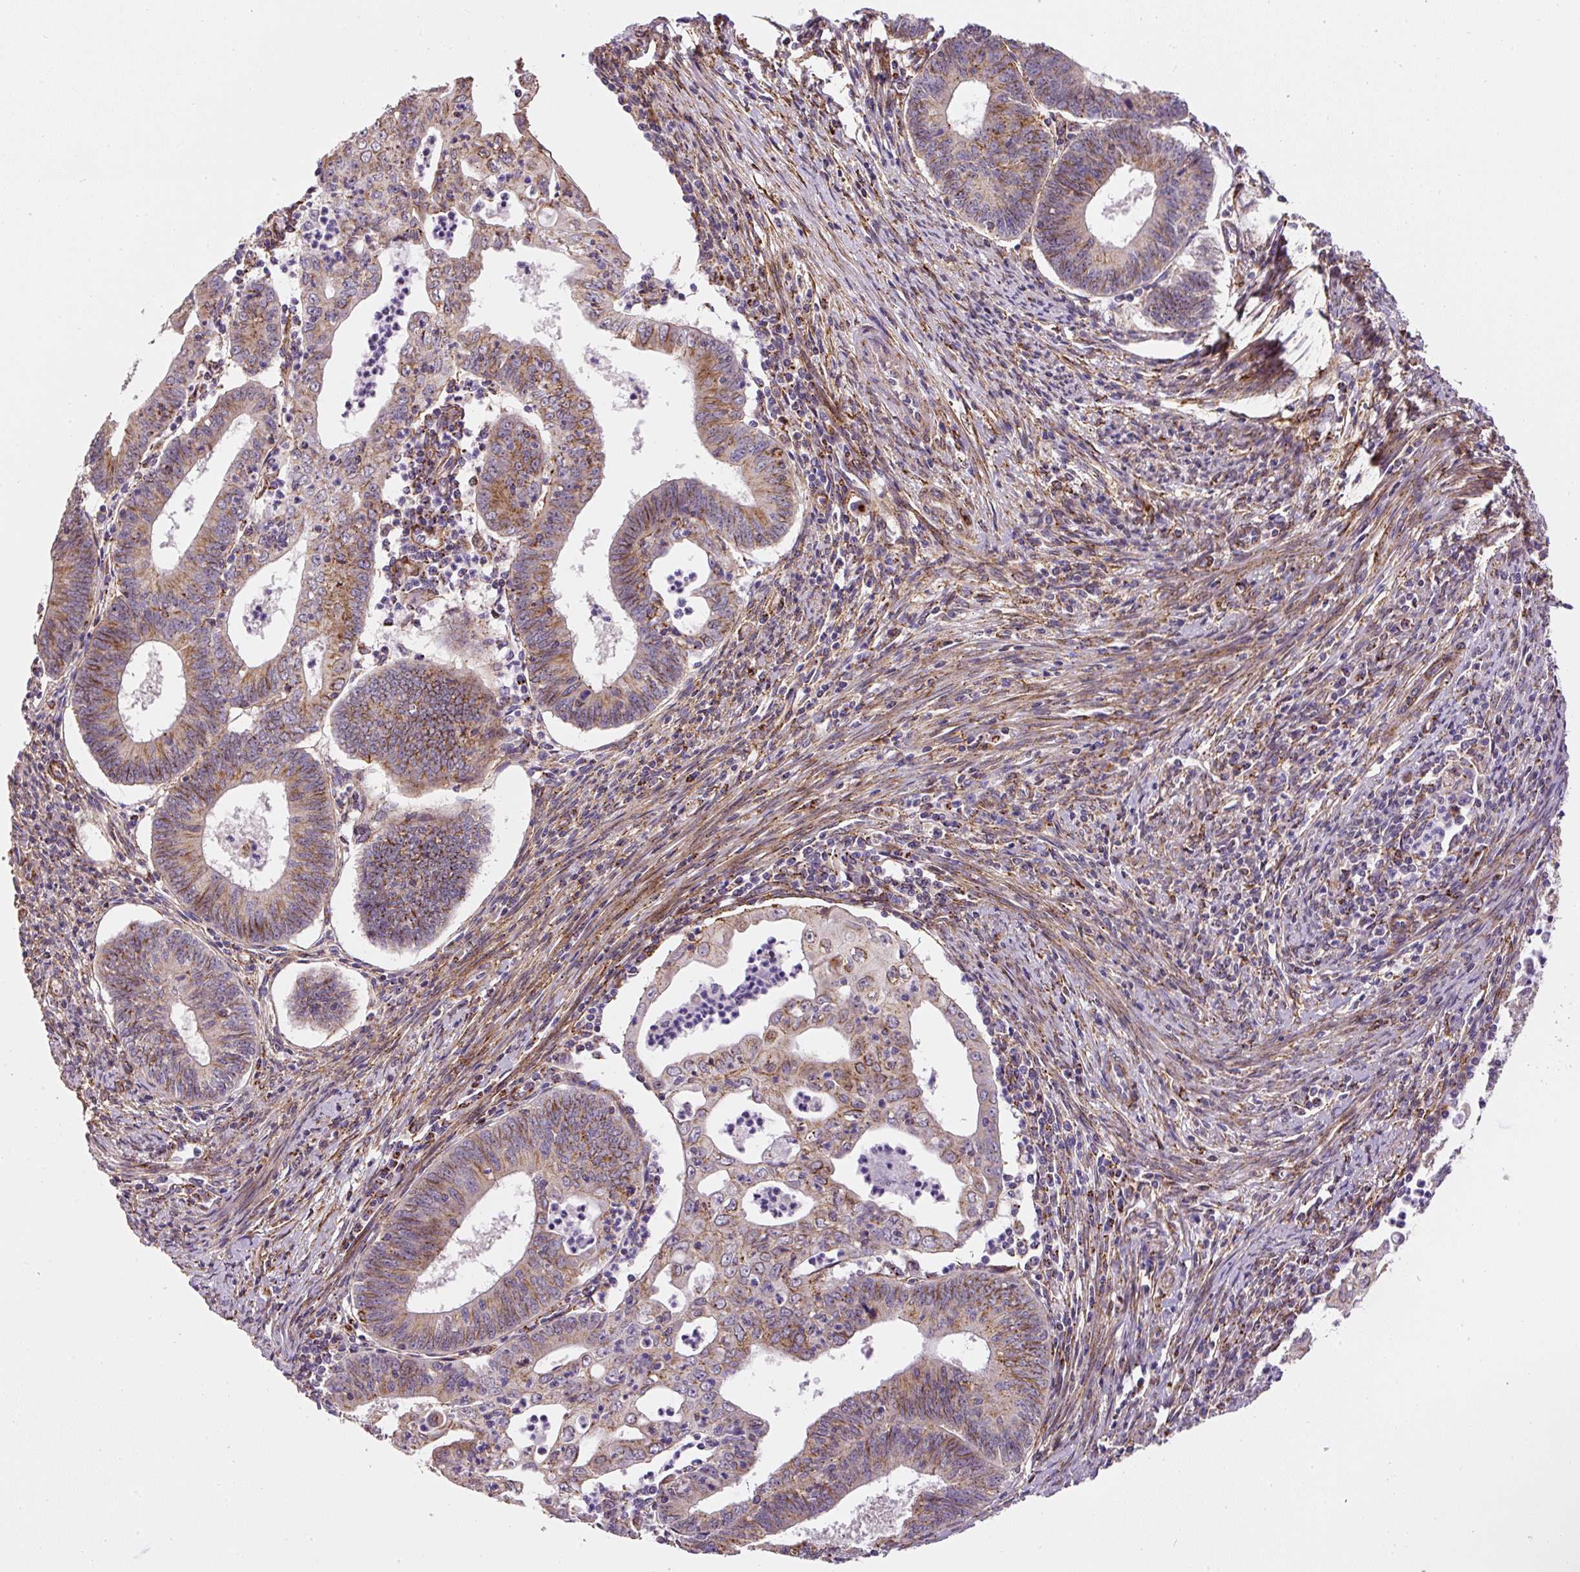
{"staining": {"intensity": "moderate", "quantity": "25%-75%", "location": "cytoplasmic/membranous"}, "tissue": "endometrial cancer", "cell_type": "Tumor cells", "image_type": "cancer", "snomed": [{"axis": "morphology", "description": "Adenocarcinoma, NOS"}, {"axis": "topography", "description": "Endometrium"}], "caption": "DAB immunohistochemical staining of human endometrial cancer (adenocarcinoma) reveals moderate cytoplasmic/membranous protein staining in about 25%-75% of tumor cells.", "gene": "RNF170", "patient": {"sex": "female", "age": 60}}